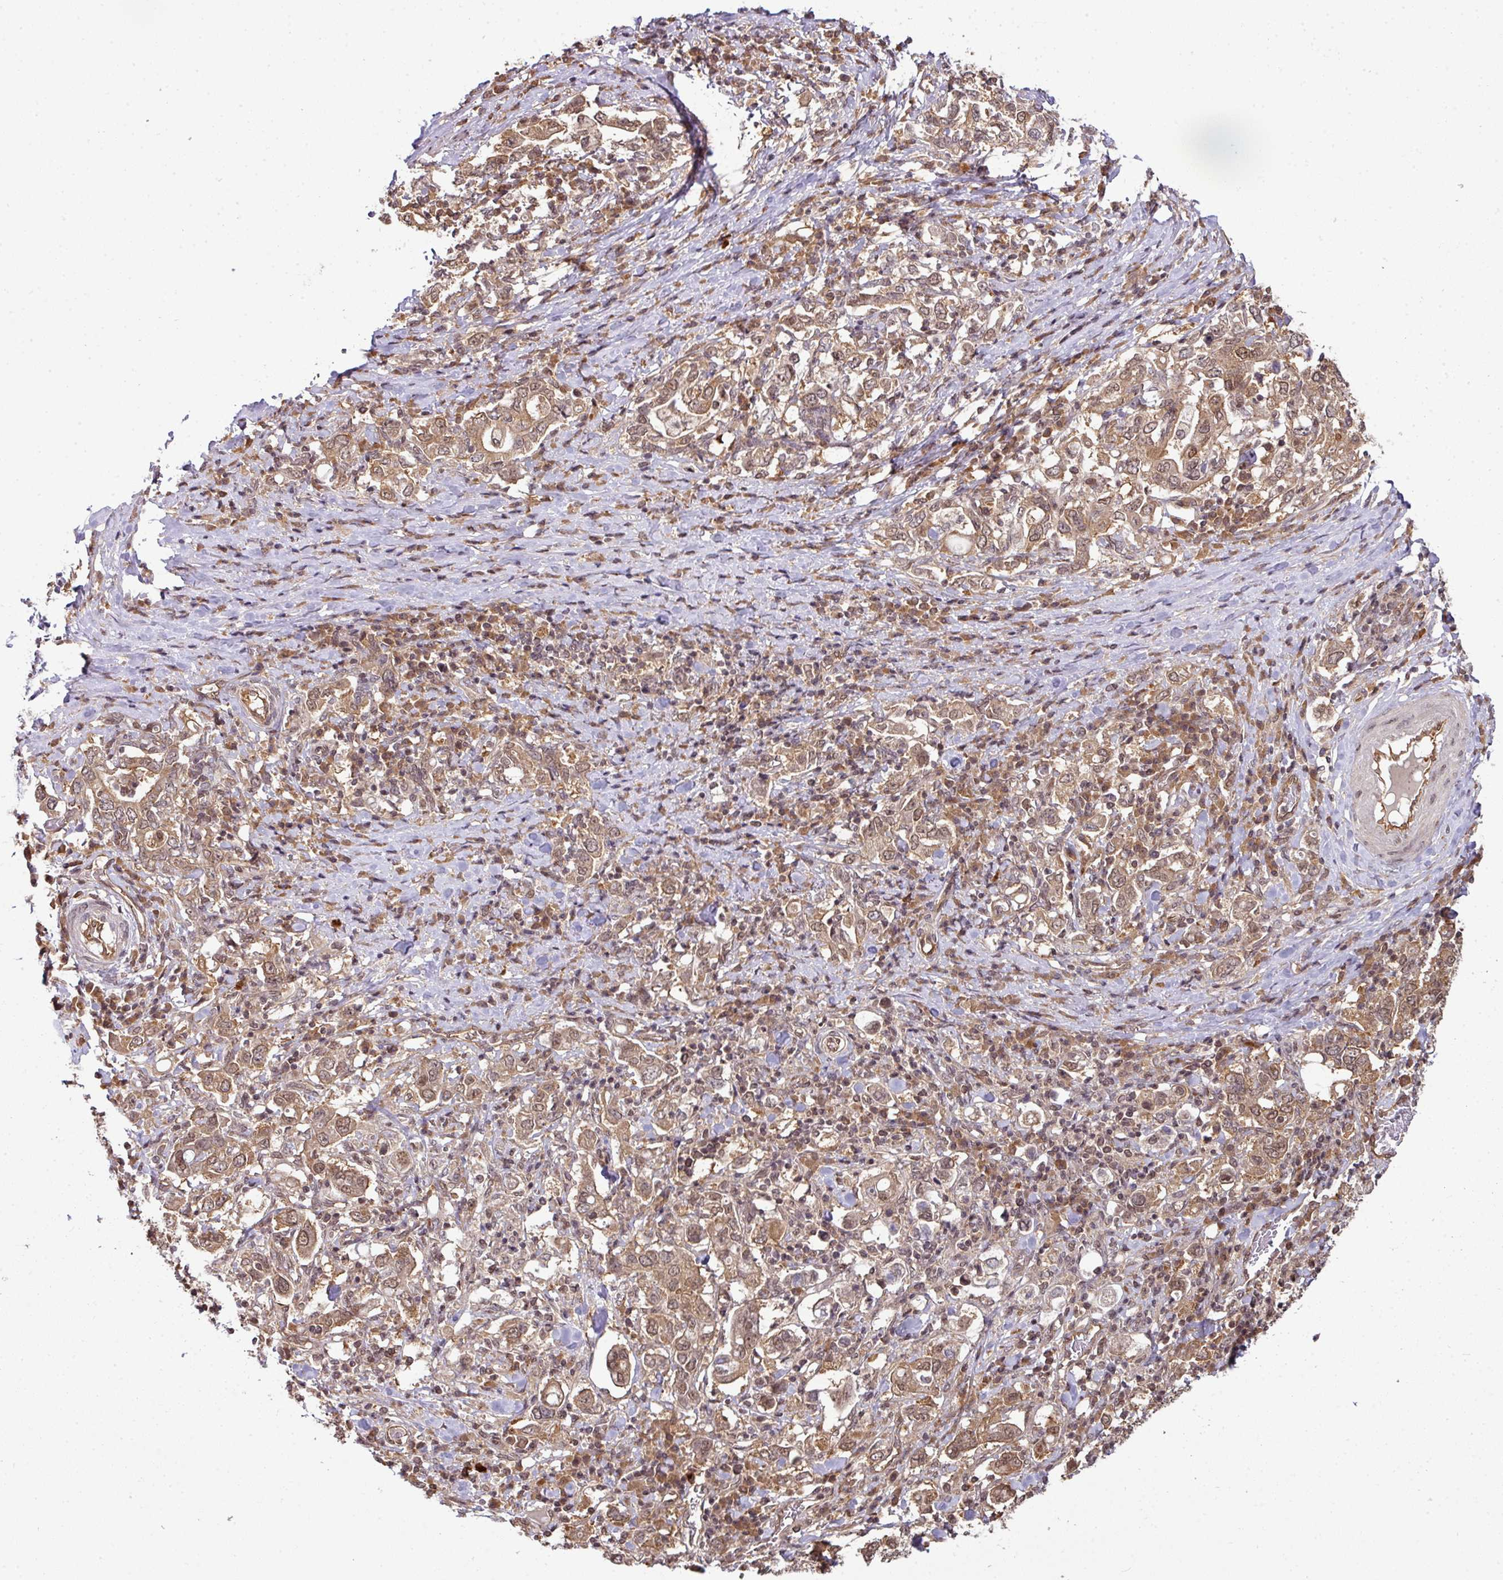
{"staining": {"intensity": "moderate", "quantity": ">75%", "location": "cytoplasmic/membranous,nuclear"}, "tissue": "stomach cancer", "cell_type": "Tumor cells", "image_type": "cancer", "snomed": [{"axis": "morphology", "description": "Adenocarcinoma, NOS"}, {"axis": "topography", "description": "Stomach, upper"}, {"axis": "topography", "description": "Stomach"}], "caption": "Stomach adenocarcinoma was stained to show a protein in brown. There is medium levels of moderate cytoplasmic/membranous and nuclear expression in about >75% of tumor cells.", "gene": "ANKRD18A", "patient": {"sex": "male", "age": 62}}